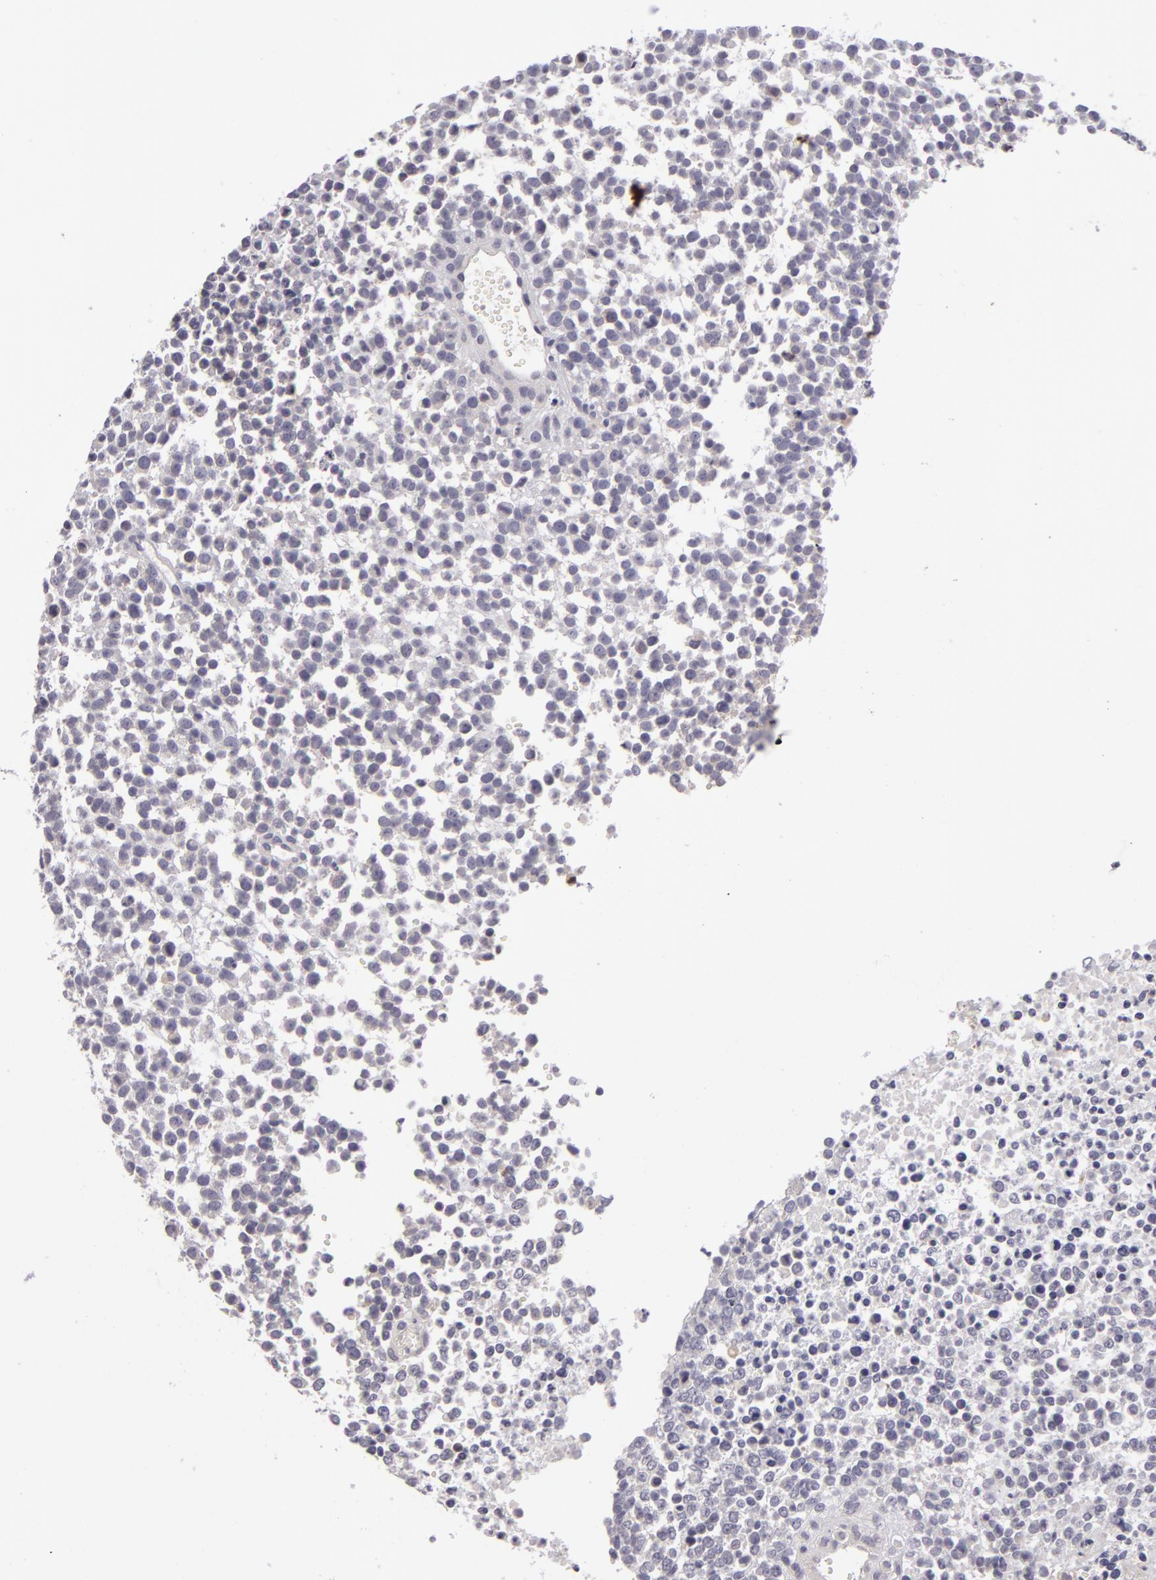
{"staining": {"intensity": "negative", "quantity": "none", "location": "none"}, "tissue": "glioma", "cell_type": "Tumor cells", "image_type": "cancer", "snomed": [{"axis": "morphology", "description": "Glioma, malignant, High grade"}, {"axis": "topography", "description": "Brain"}], "caption": "Immunohistochemistry (IHC) of human glioma displays no staining in tumor cells.", "gene": "ZNF229", "patient": {"sex": "male", "age": 66}}